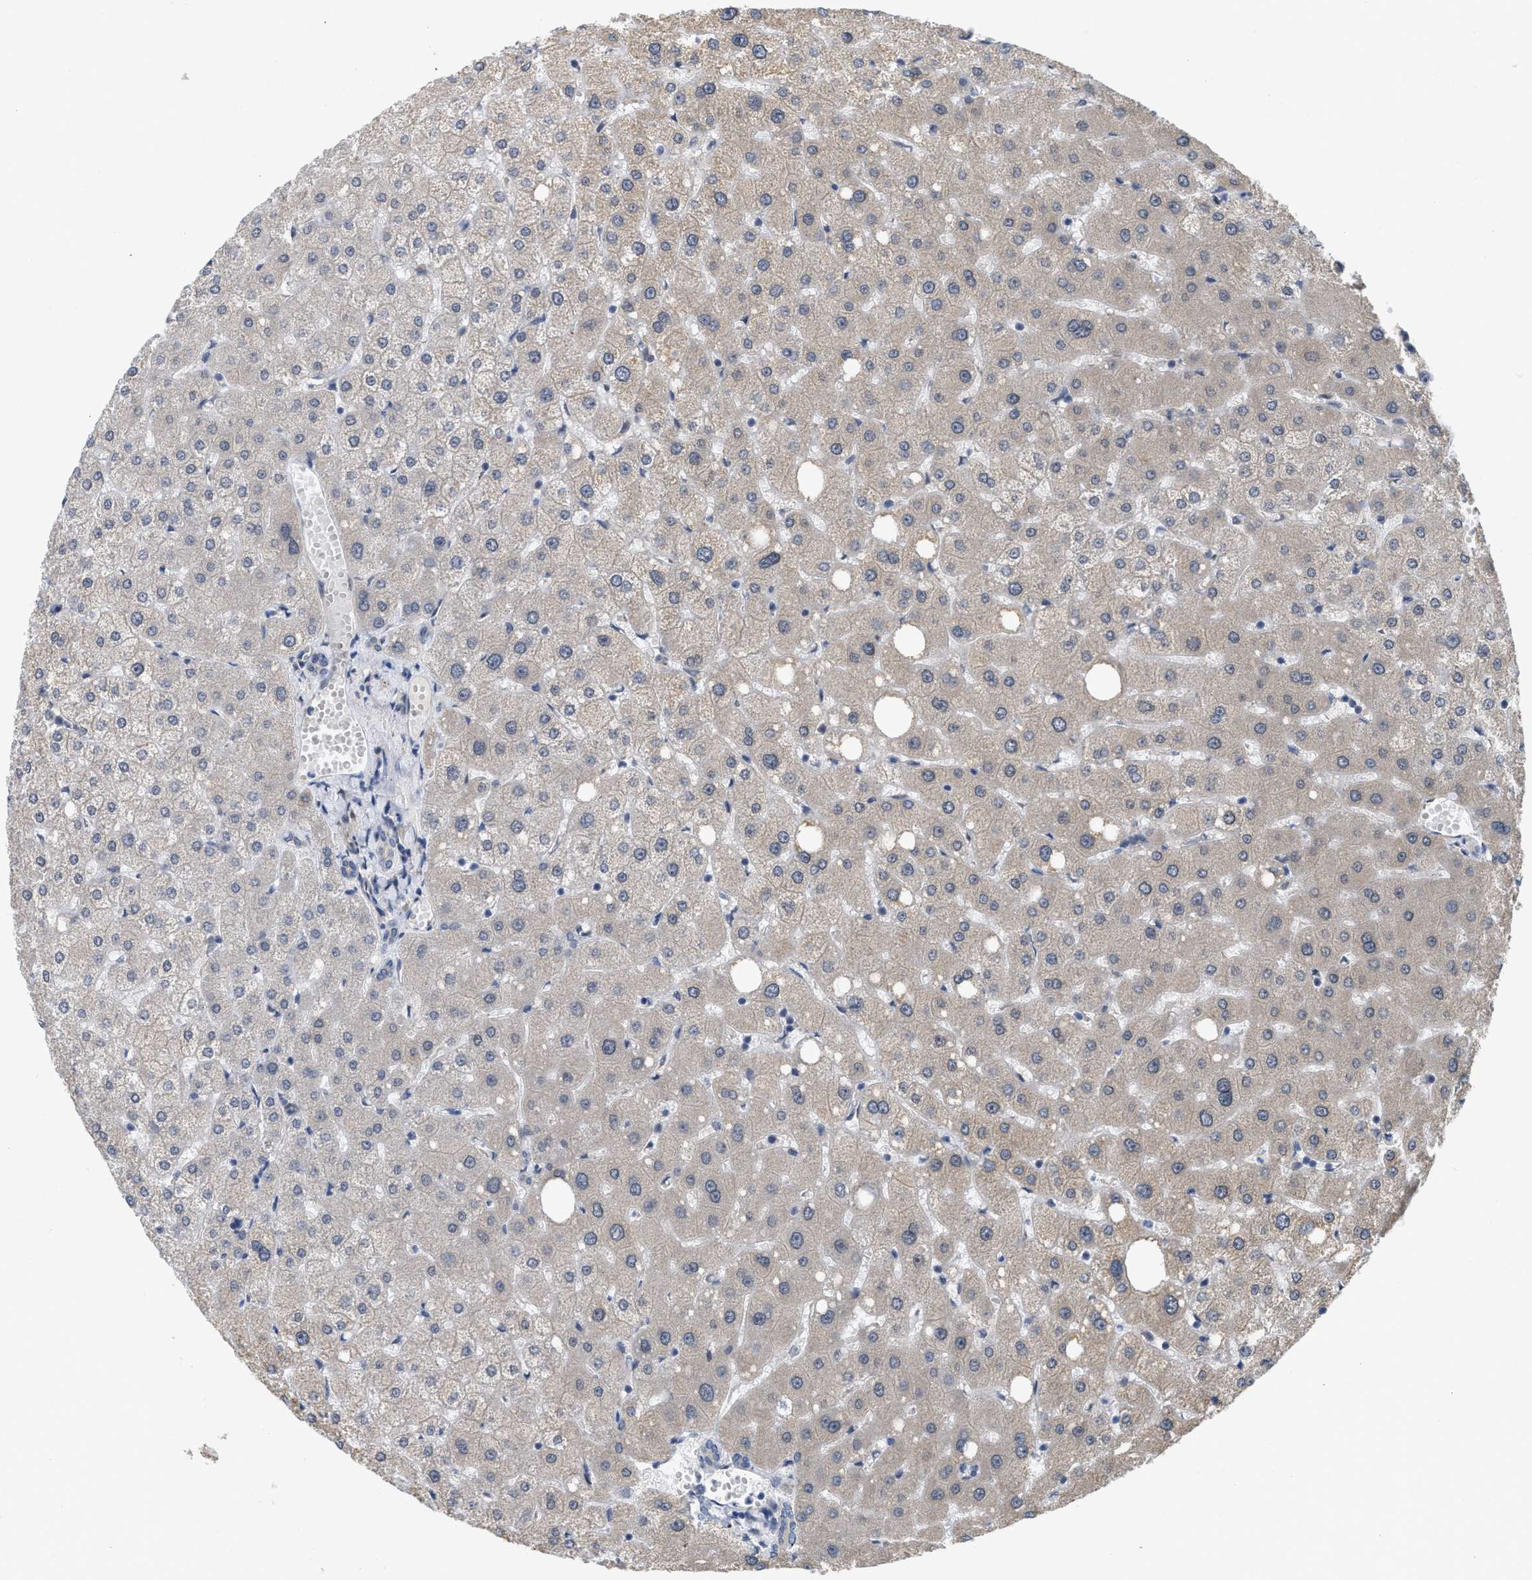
{"staining": {"intensity": "weak", "quantity": "<25%", "location": "cytoplasmic/membranous"}, "tissue": "liver", "cell_type": "Cholangiocytes", "image_type": "normal", "snomed": [{"axis": "morphology", "description": "Normal tissue, NOS"}, {"axis": "topography", "description": "Liver"}], "caption": "This is a histopathology image of IHC staining of unremarkable liver, which shows no expression in cholangiocytes.", "gene": "EOGT", "patient": {"sex": "male", "age": 73}}